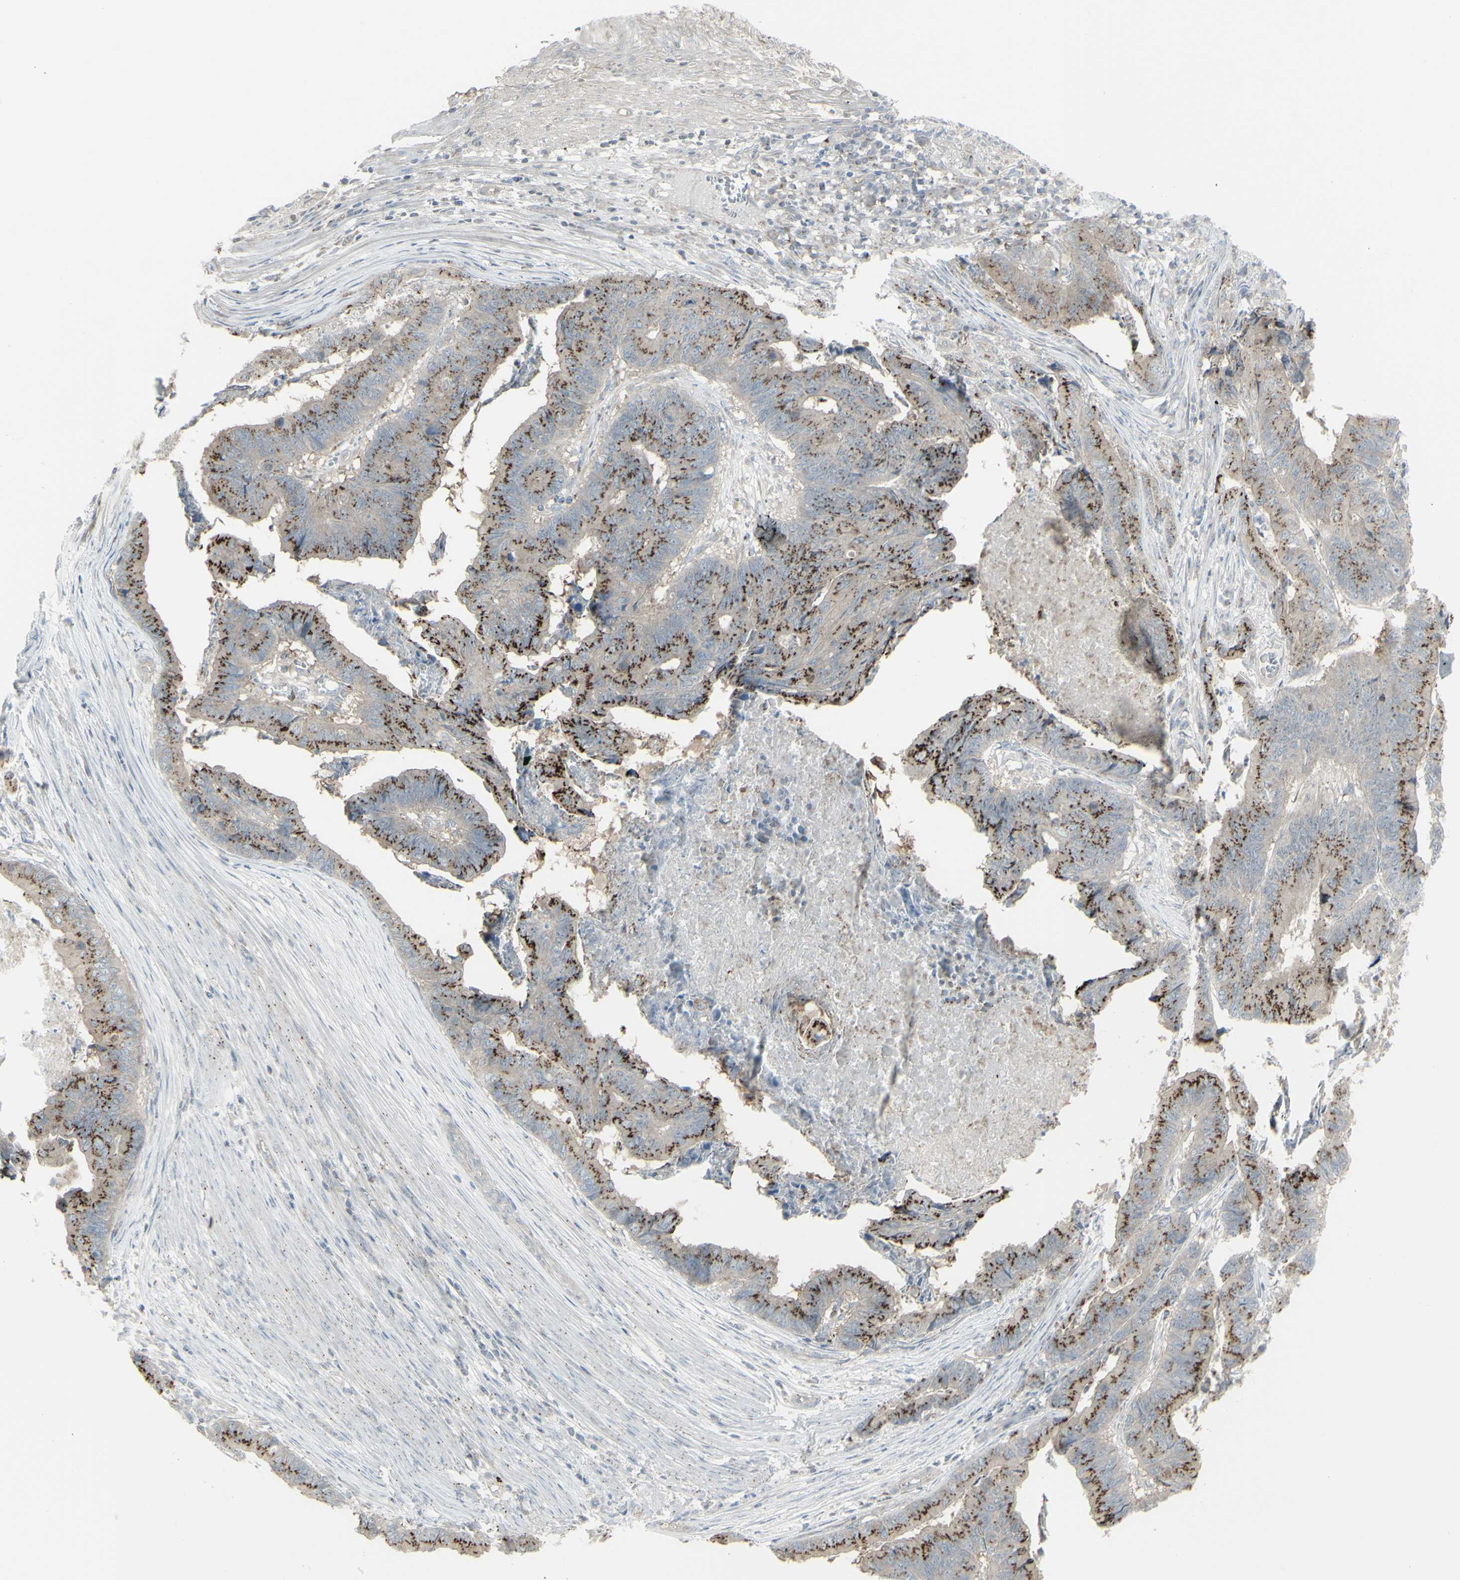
{"staining": {"intensity": "strong", "quantity": "25%-75%", "location": "cytoplasmic/membranous"}, "tissue": "stomach cancer", "cell_type": "Tumor cells", "image_type": "cancer", "snomed": [{"axis": "morphology", "description": "Adenocarcinoma, NOS"}, {"axis": "topography", "description": "Stomach, lower"}], "caption": "An image of stomach cancer stained for a protein exhibits strong cytoplasmic/membranous brown staining in tumor cells.", "gene": "GALNT6", "patient": {"sex": "male", "age": 77}}